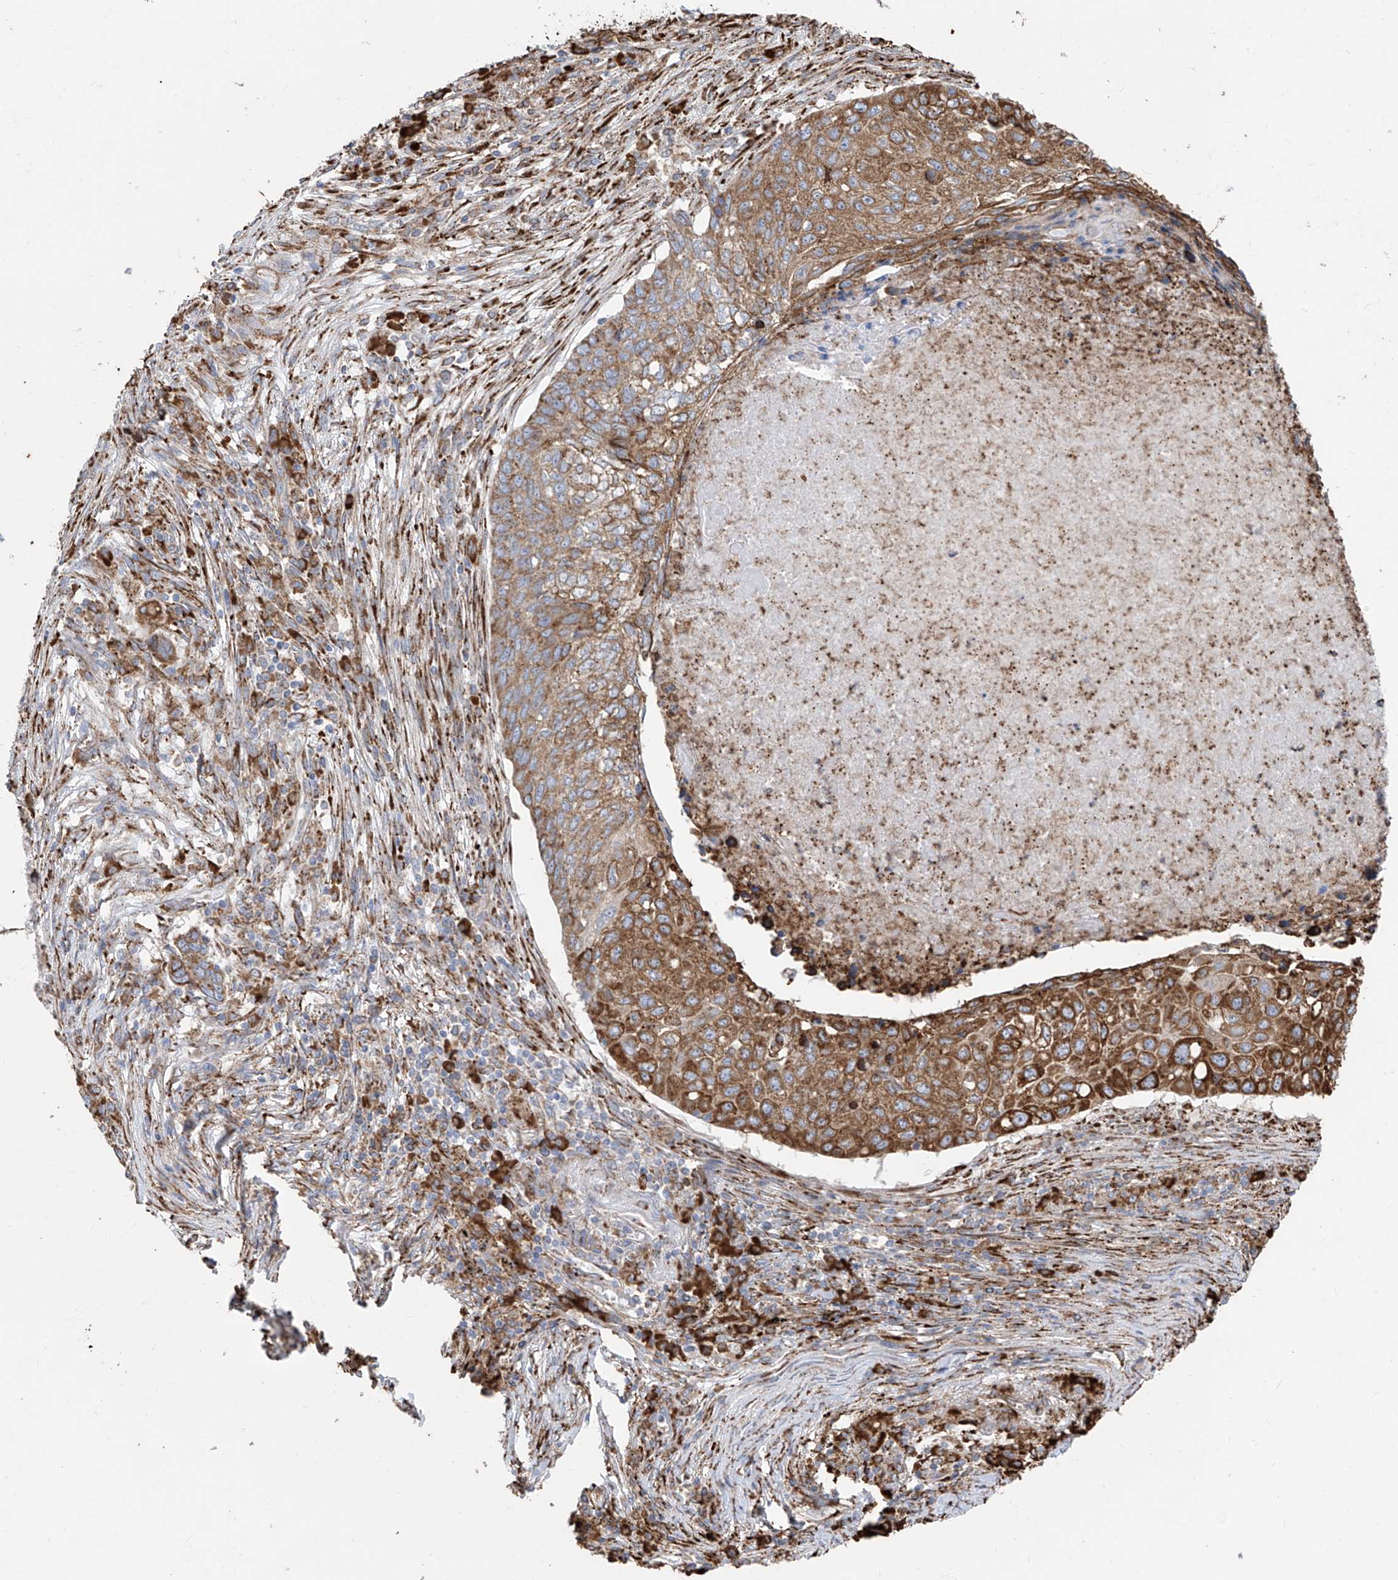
{"staining": {"intensity": "moderate", "quantity": ">75%", "location": "cytoplasmic/membranous"}, "tissue": "lung cancer", "cell_type": "Tumor cells", "image_type": "cancer", "snomed": [{"axis": "morphology", "description": "Squamous cell carcinoma, NOS"}, {"axis": "topography", "description": "Lung"}], "caption": "DAB immunohistochemical staining of lung cancer (squamous cell carcinoma) demonstrates moderate cytoplasmic/membranous protein positivity in about >75% of tumor cells. (brown staining indicates protein expression, while blue staining denotes nuclei).", "gene": "ZNF354C", "patient": {"sex": "female", "age": 63}}